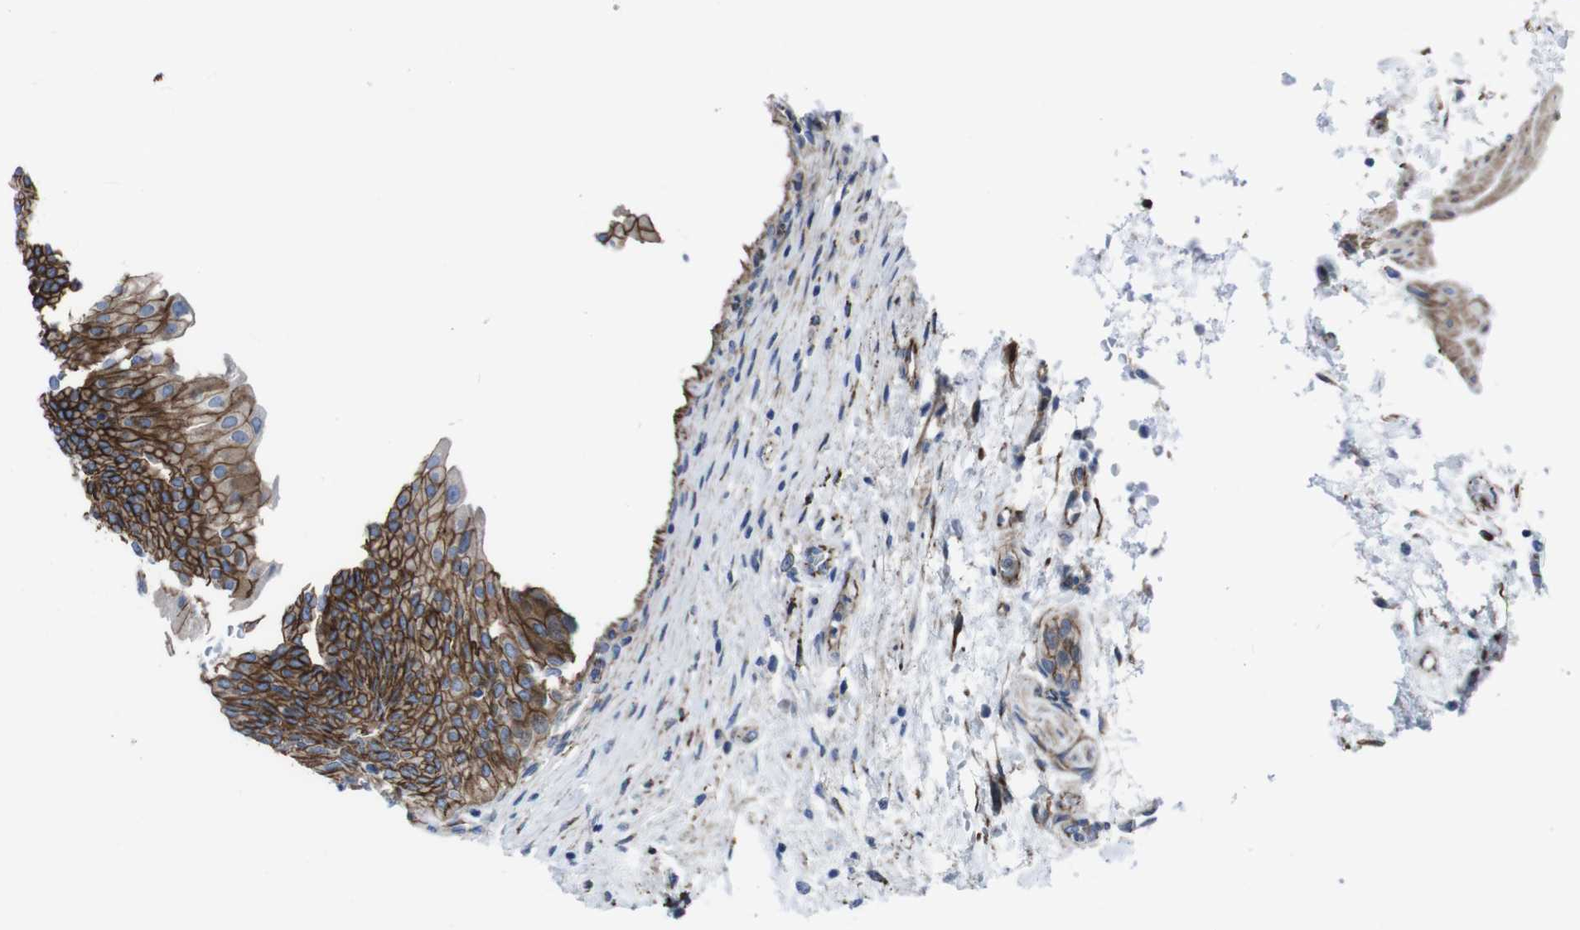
{"staining": {"intensity": "strong", "quantity": ">75%", "location": "cytoplasmic/membranous"}, "tissue": "urinary bladder", "cell_type": "Urothelial cells", "image_type": "normal", "snomed": [{"axis": "morphology", "description": "Normal tissue, NOS"}, {"axis": "morphology", "description": "Urothelial carcinoma, High grade"}, {"axis": "topography", "description": "Urinary bladder"}], "caption": "Strong cytoplasmic/membranous expression for a protein is seen in approximately >75% of urothelial cells of unremarkable urinary bladder using immunohistochemistry.", "gene": "NUMB", "patient": {"sex": "male", "age": 46}}